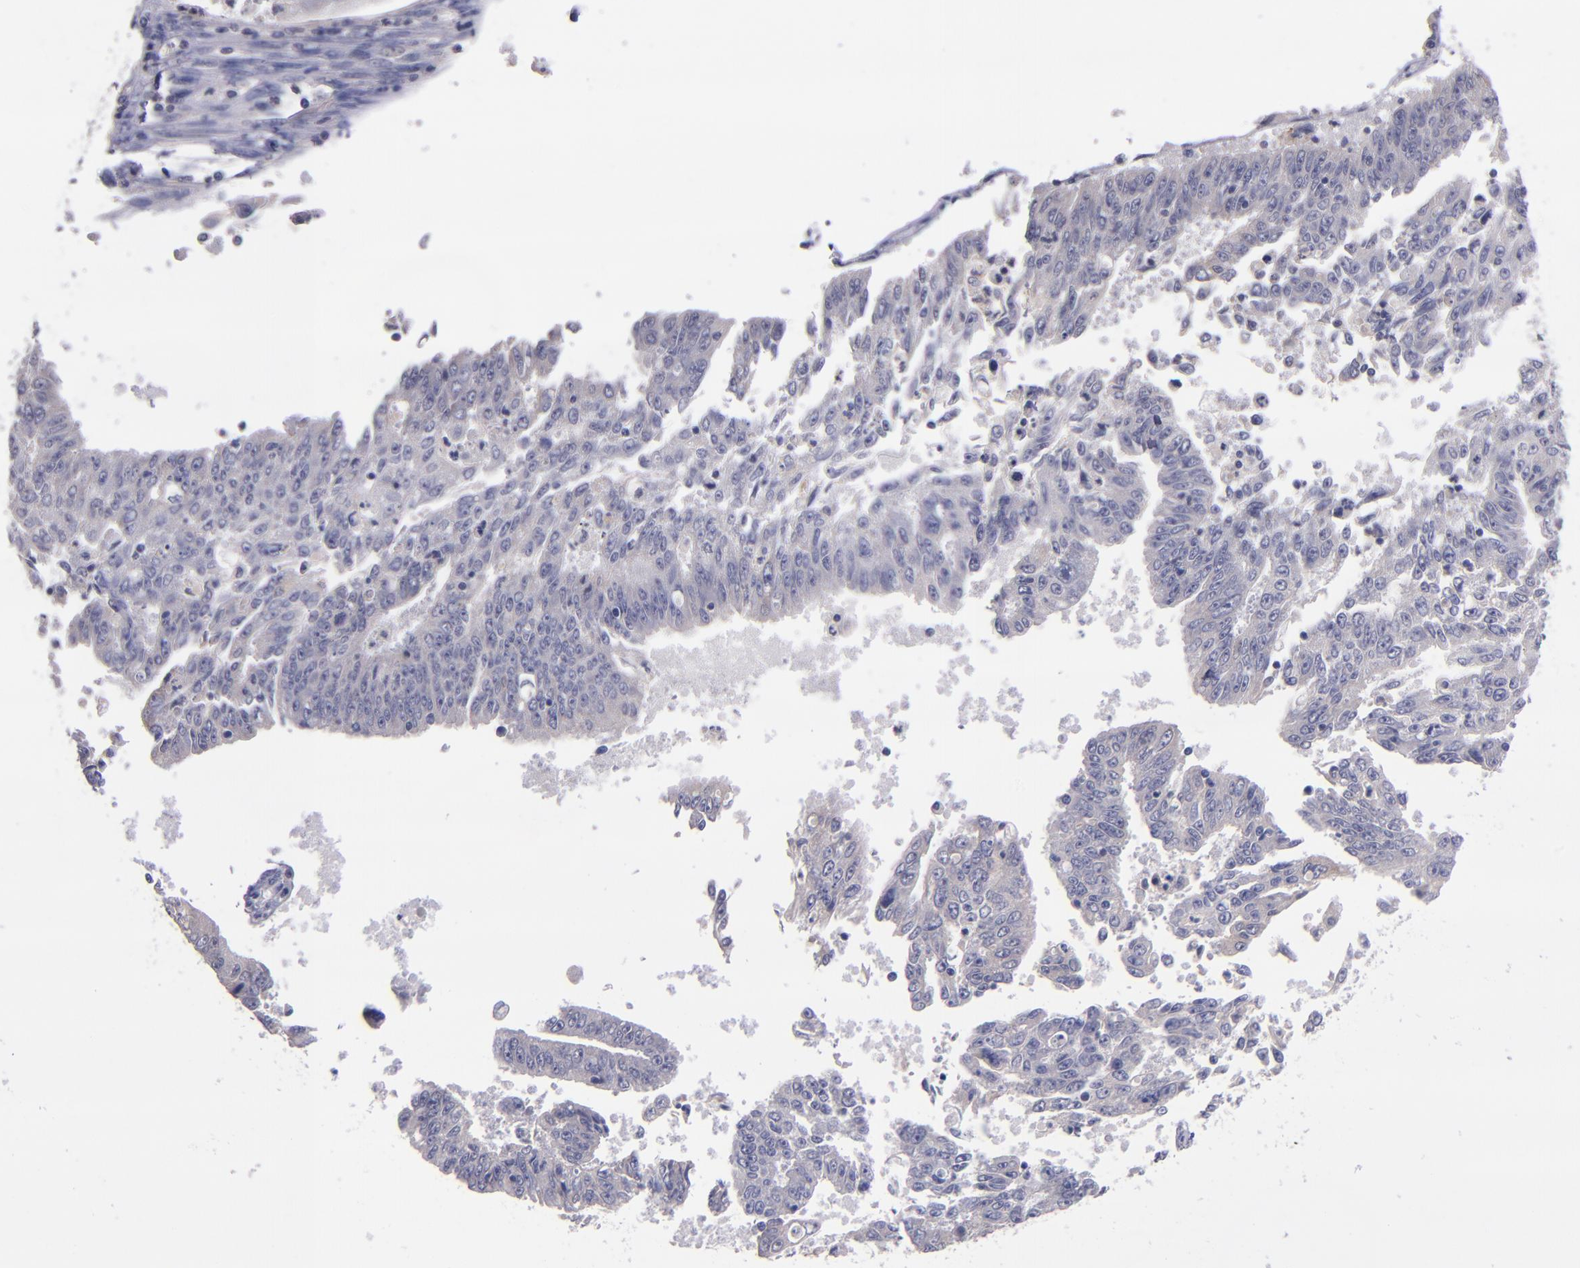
{"staining": {"intensity": "weak", "quantity": ">75%", "location": "cytoplasmic/membranous"}, "tissue": "endometrial cancer", "cell_type": "Tumor cells", "image_type": "cancer", "snomed": [{"axis": "morphology", "description": "Adenocarcinoma, NOS"}, {"axis": "topography", "description": "Endometrium"}], "caption": "Human endometrial adenocarcinoma stained with a brown dye exhibits weak cytoplasmic/membranous positive positivity in about >75% of tumor cells.", "gene": "RBP4", "patient": {"sex": "female", "age": 42}}